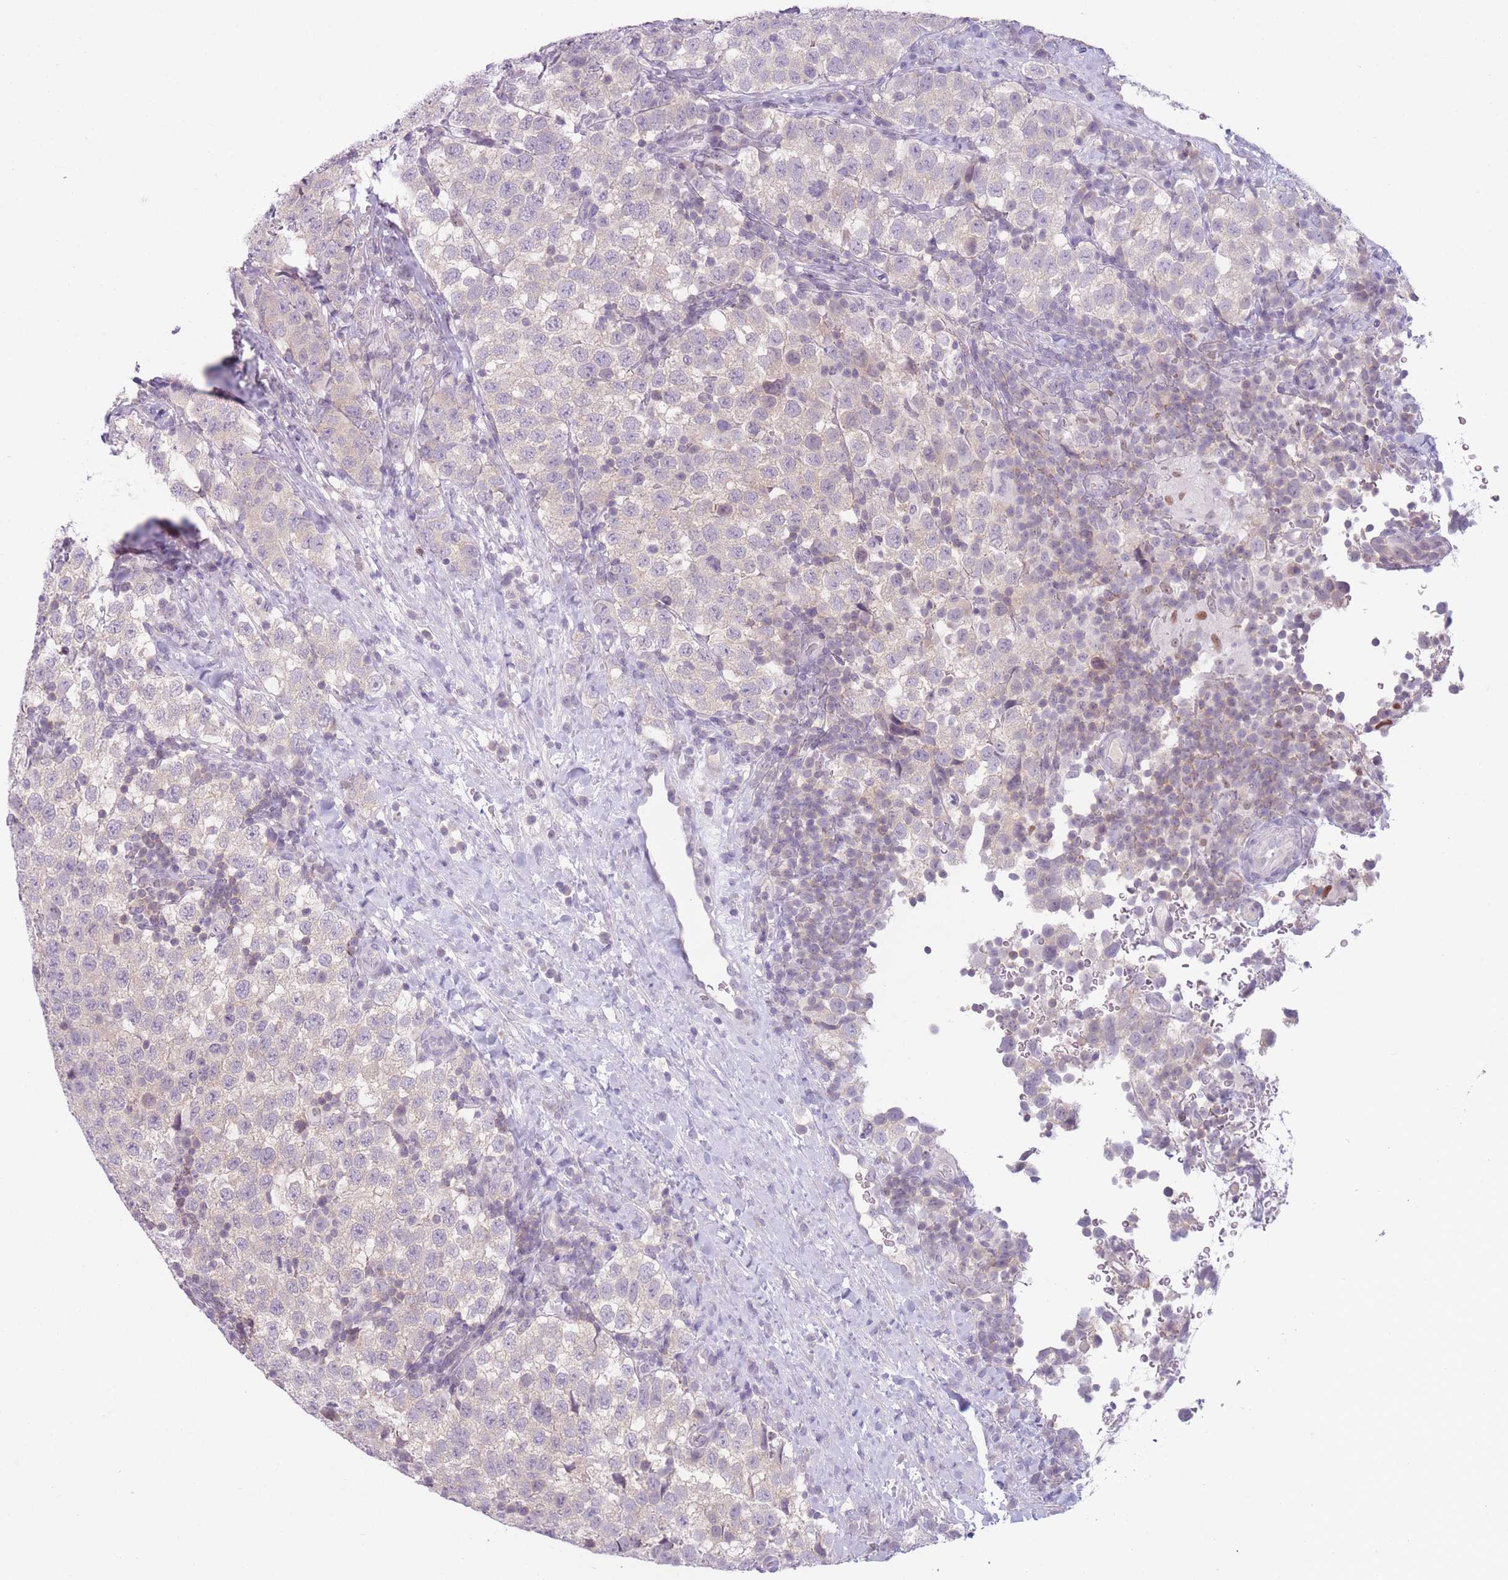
{"staining": {"intensity": "negative", "quantity": "none", "location": "none"}, "tissue": "testis cancer", "cell_type": "Tumor cells", "image_type": "cancer", "snomed": [{"axis": "morphology", "description": "Seminoma, NOS"}, {"axis": "topography", "description": "Testis"}], "caption": "The image displays no staining of tumor cells in seminoma (testis).", "gene": "ZNF439", "patient": {"sex": "male", "age": 34}}